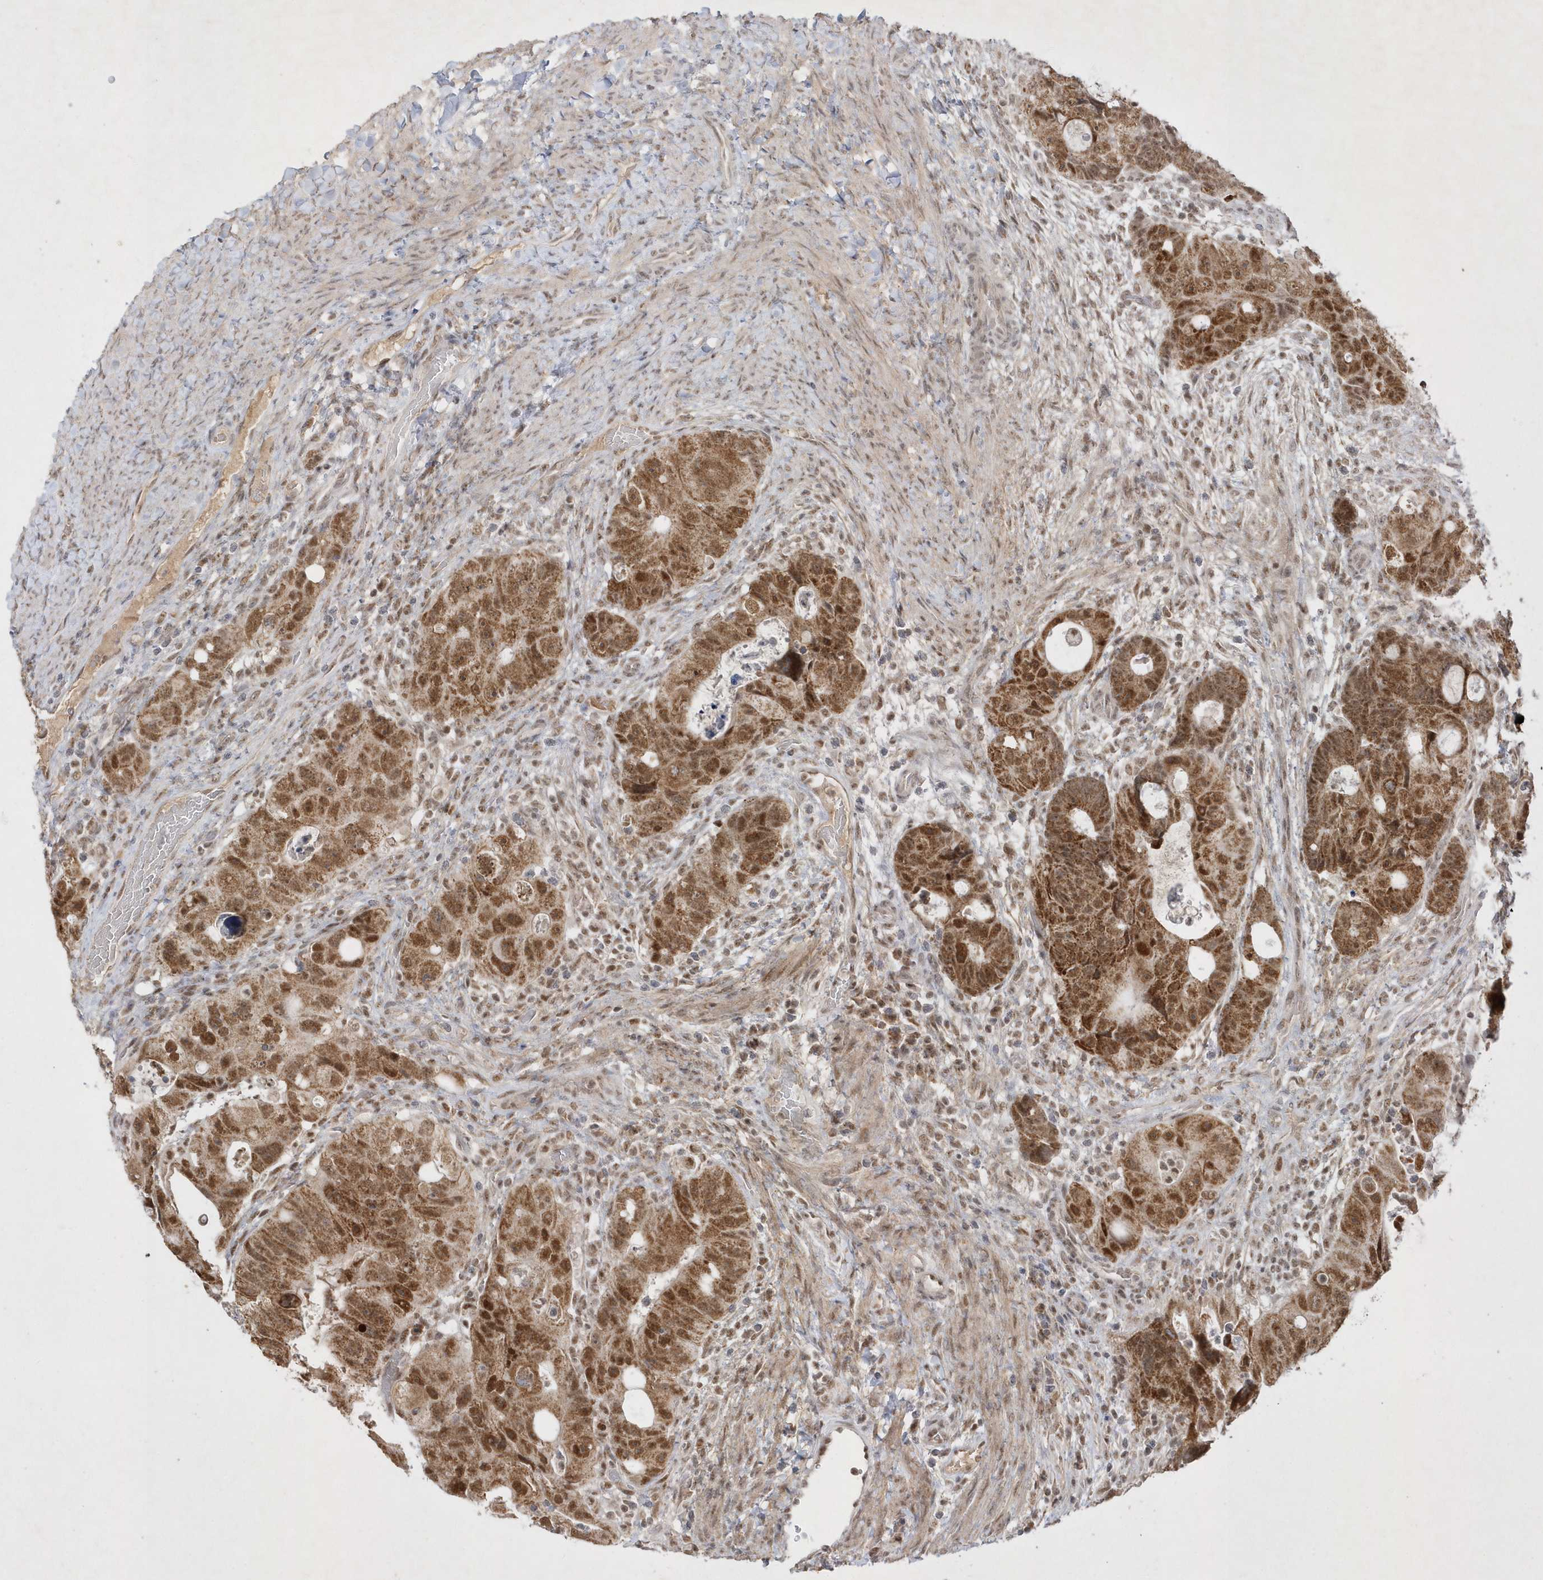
{"staining": {"intensity": "moderate", "quantity": ">75%", "location": "cytoplasmic/membranous,nuclear"}, "tissue": "colorectal cancer", "cell_type": "Tumor cells", "image_type": "cancer", "snomed": [{"axis": "morphology", "description": "Adenocarcinoma, NOS"}, {"axis": "topography", "description": "Rectum"}], "caption": "Immunohistochemical staining of human colorectal cancer shows medium levels of moderate cytoplasmic/membranous and nuclear positivity in approximately >75% of tumor cells. The staining was performed using DAB (3,3'-diaminobenzidine), with brown indicating positive protein expression. Nuclei are stained blue with hematoxylin.", "gene": "CPSF3", "patient": {"sex": "male", "age": 59}}